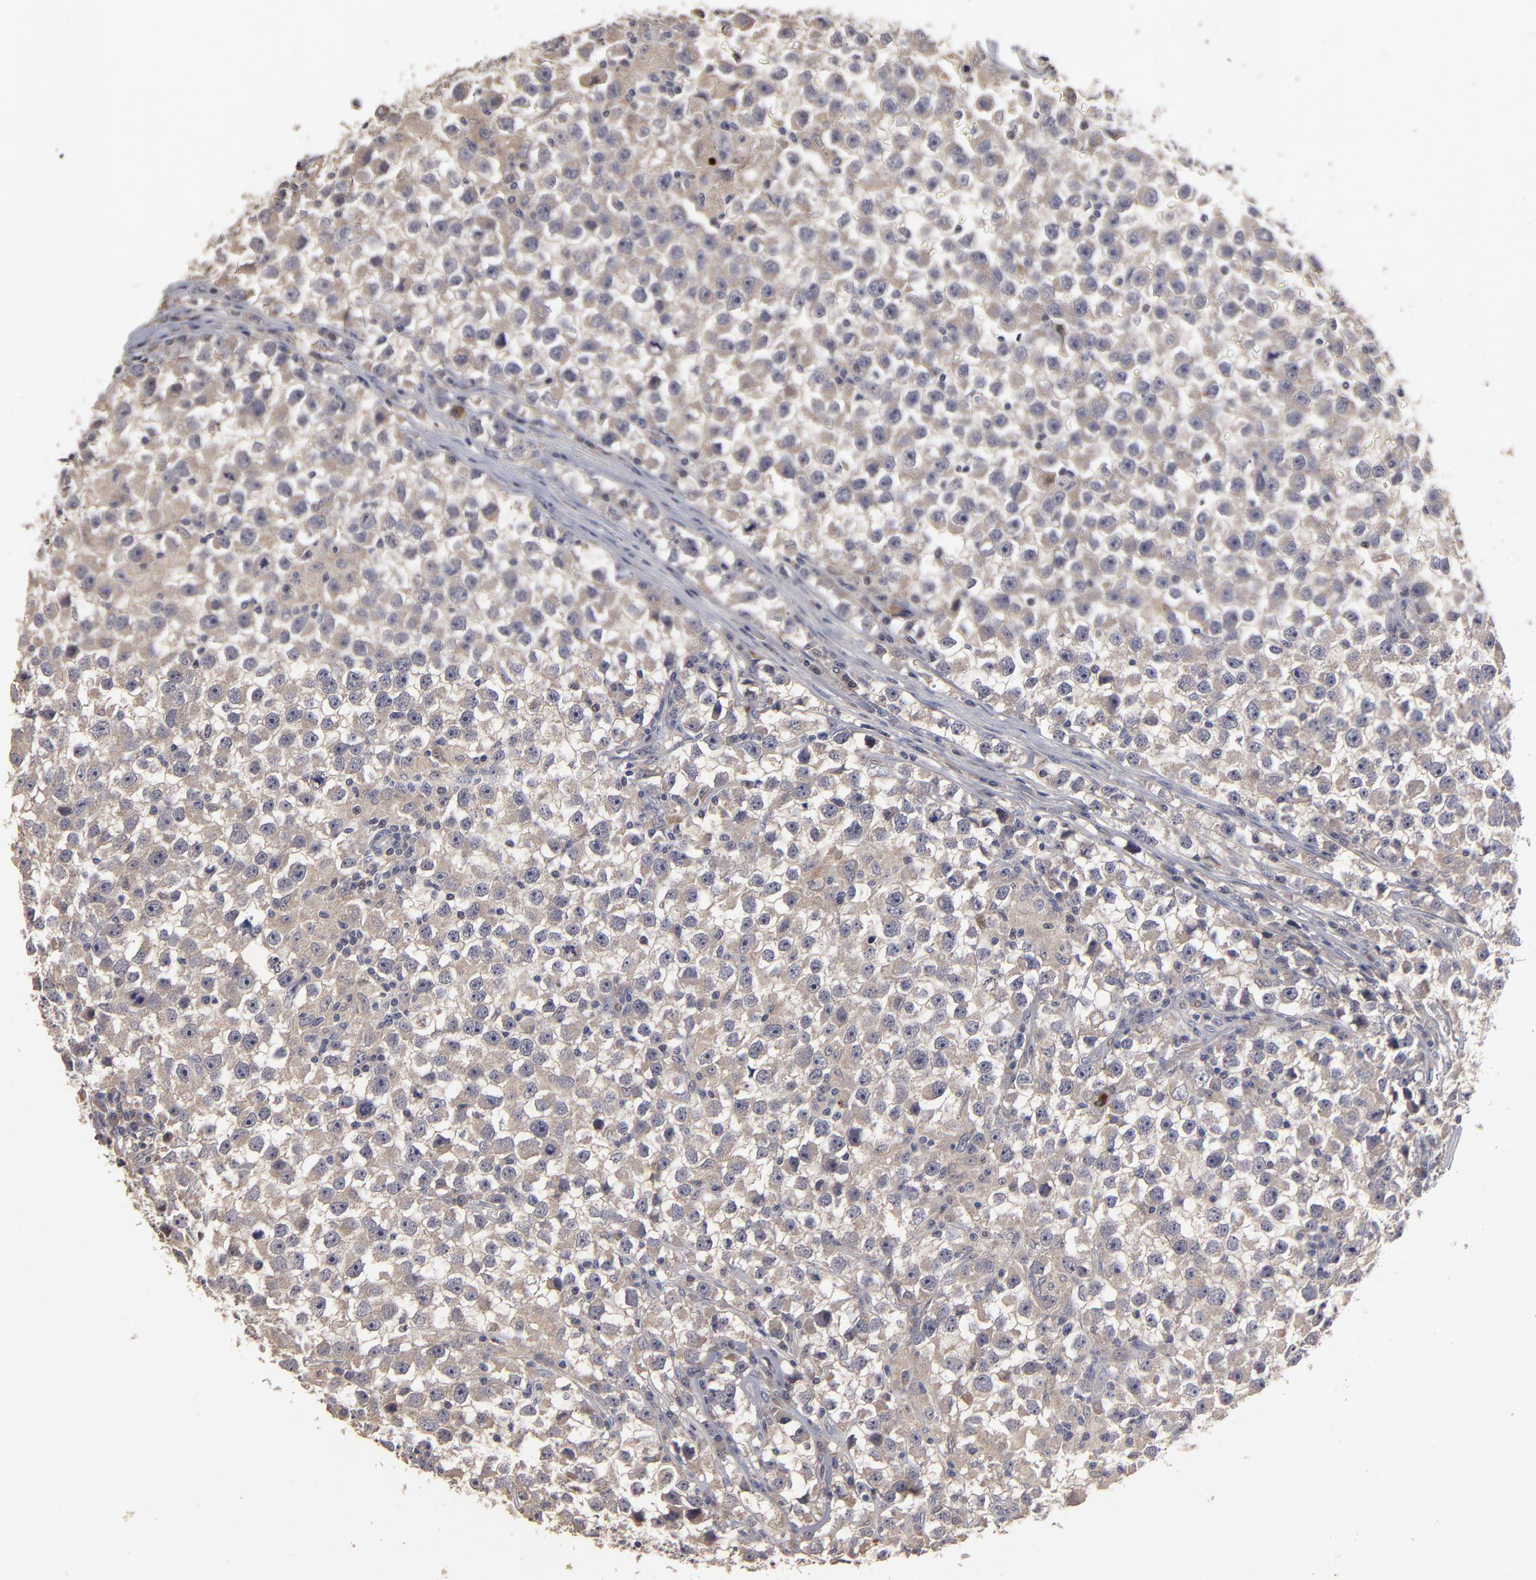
{"staining": {"intensity": "weak", "quantity": ">75%", "location": "cytoplasmic/membranous"}, "tissue": "testis cancer", "cell_type": "Tumor cells", "image_type": "cancer", "snomed": [{"axis": "morphology", "description": "Seminoma, NOS"}, {"axis": "topography", "description": "Testis"}], "caption": "The photomicrograph demonstrates immunohistochemical staining of testis seminoma. There is weak cytoplasmic/membranous staining is identified in approximately >75% of tumor cells.", "gene": "GPM6B", "patient": {"sex": "male", "age": 33}}